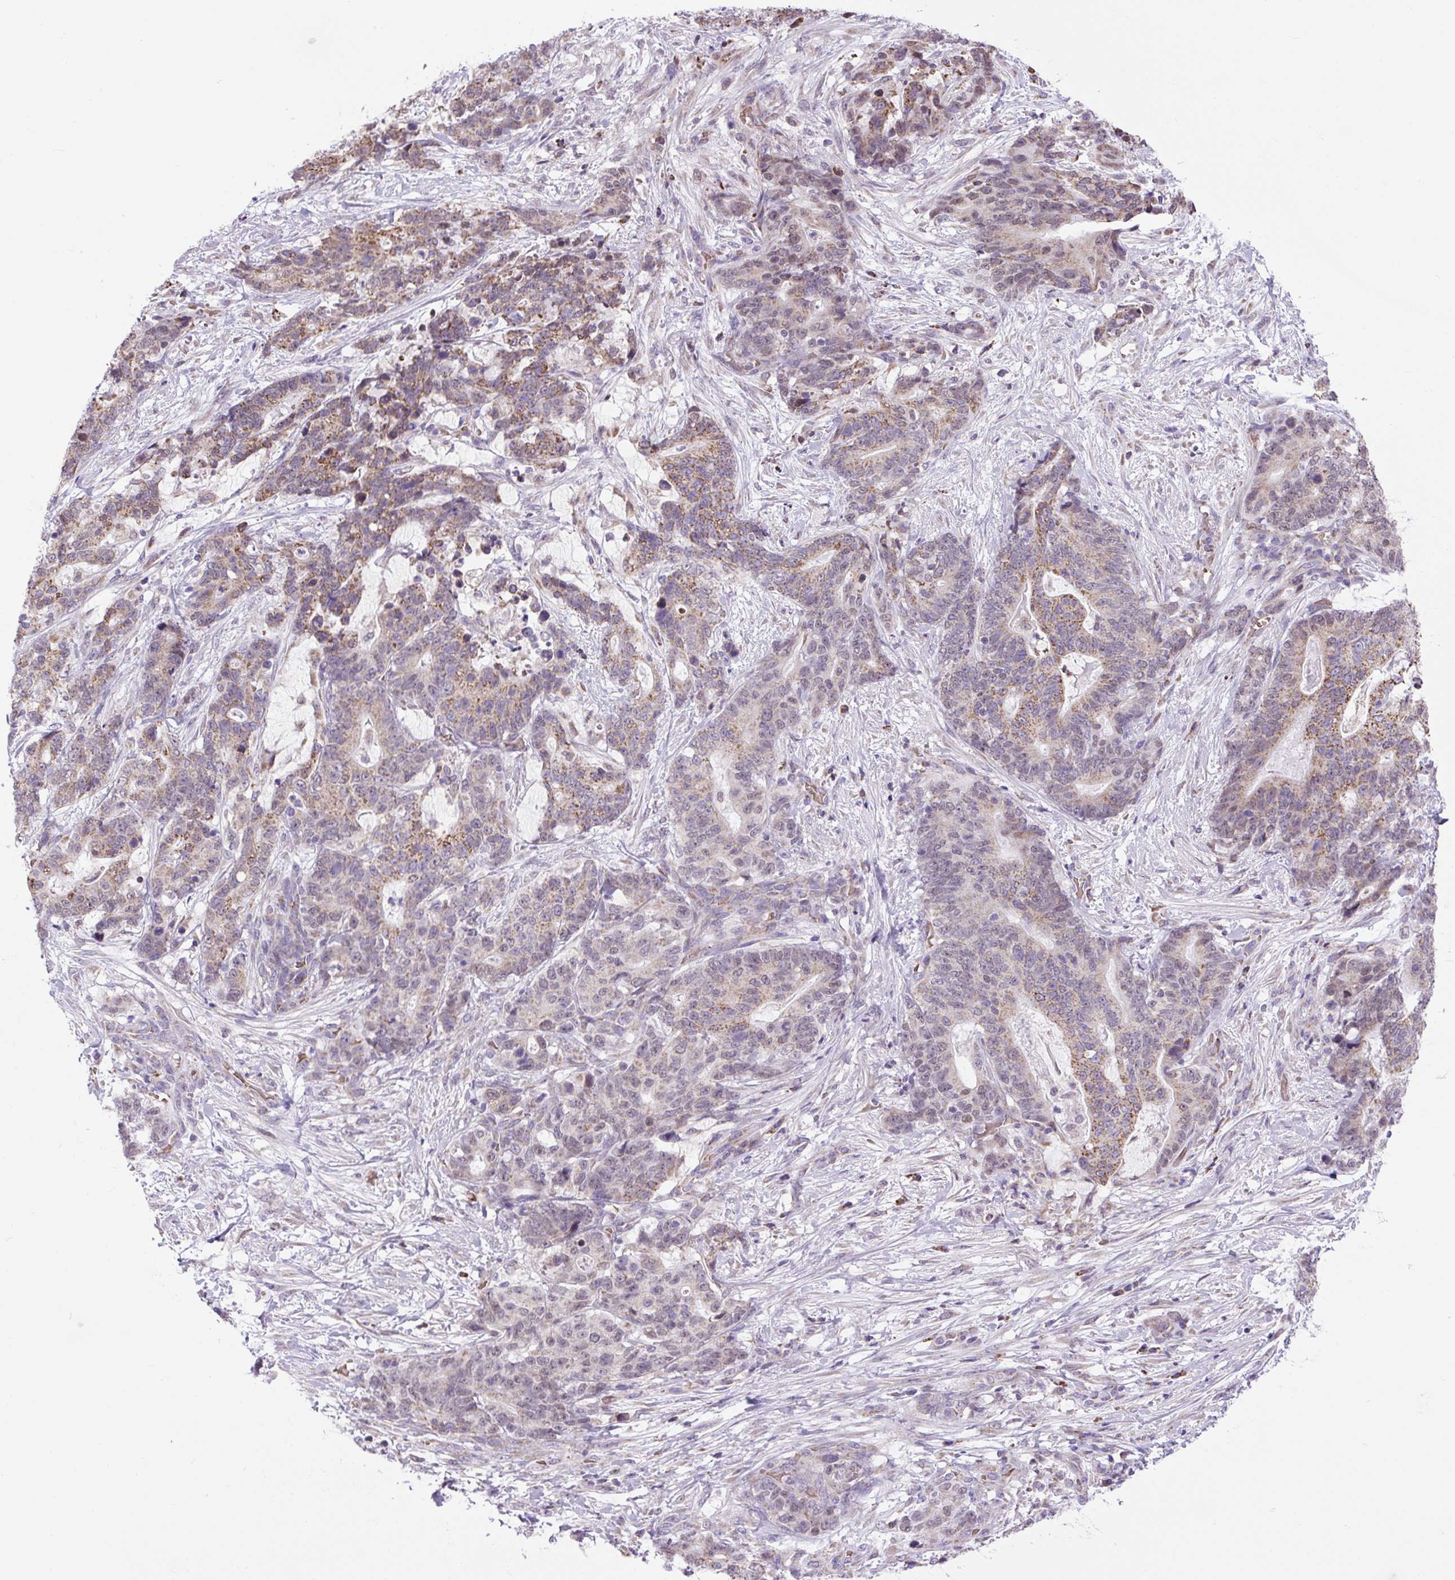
{"staining": {"intensity": "moderate", "quantity": "25%-75%", "location": "cytoplasmic/membranous"}, "tissue": "stomach cancer", "cell_type": "Tumor cells", "image_type": "cancer", "snomed": [{"axis": "morphology", "description": "Normal tissue, NOS"}, {"axis": "morphology", "description": "Adenocarcinoma, NOS"}, {"axis": "topography", "description": "Stomach"}], "caption": "Immunohistochemical staining of human stomach cancer exhibits medium levels of moderate cytoplasmic/membranous expression in about 25%-75% of tumor cells. (DAB = brown stain, brightfield microscopy at high magnification).", "gene": "SCO2", "patient": {"sex": "female", "age": 64}}